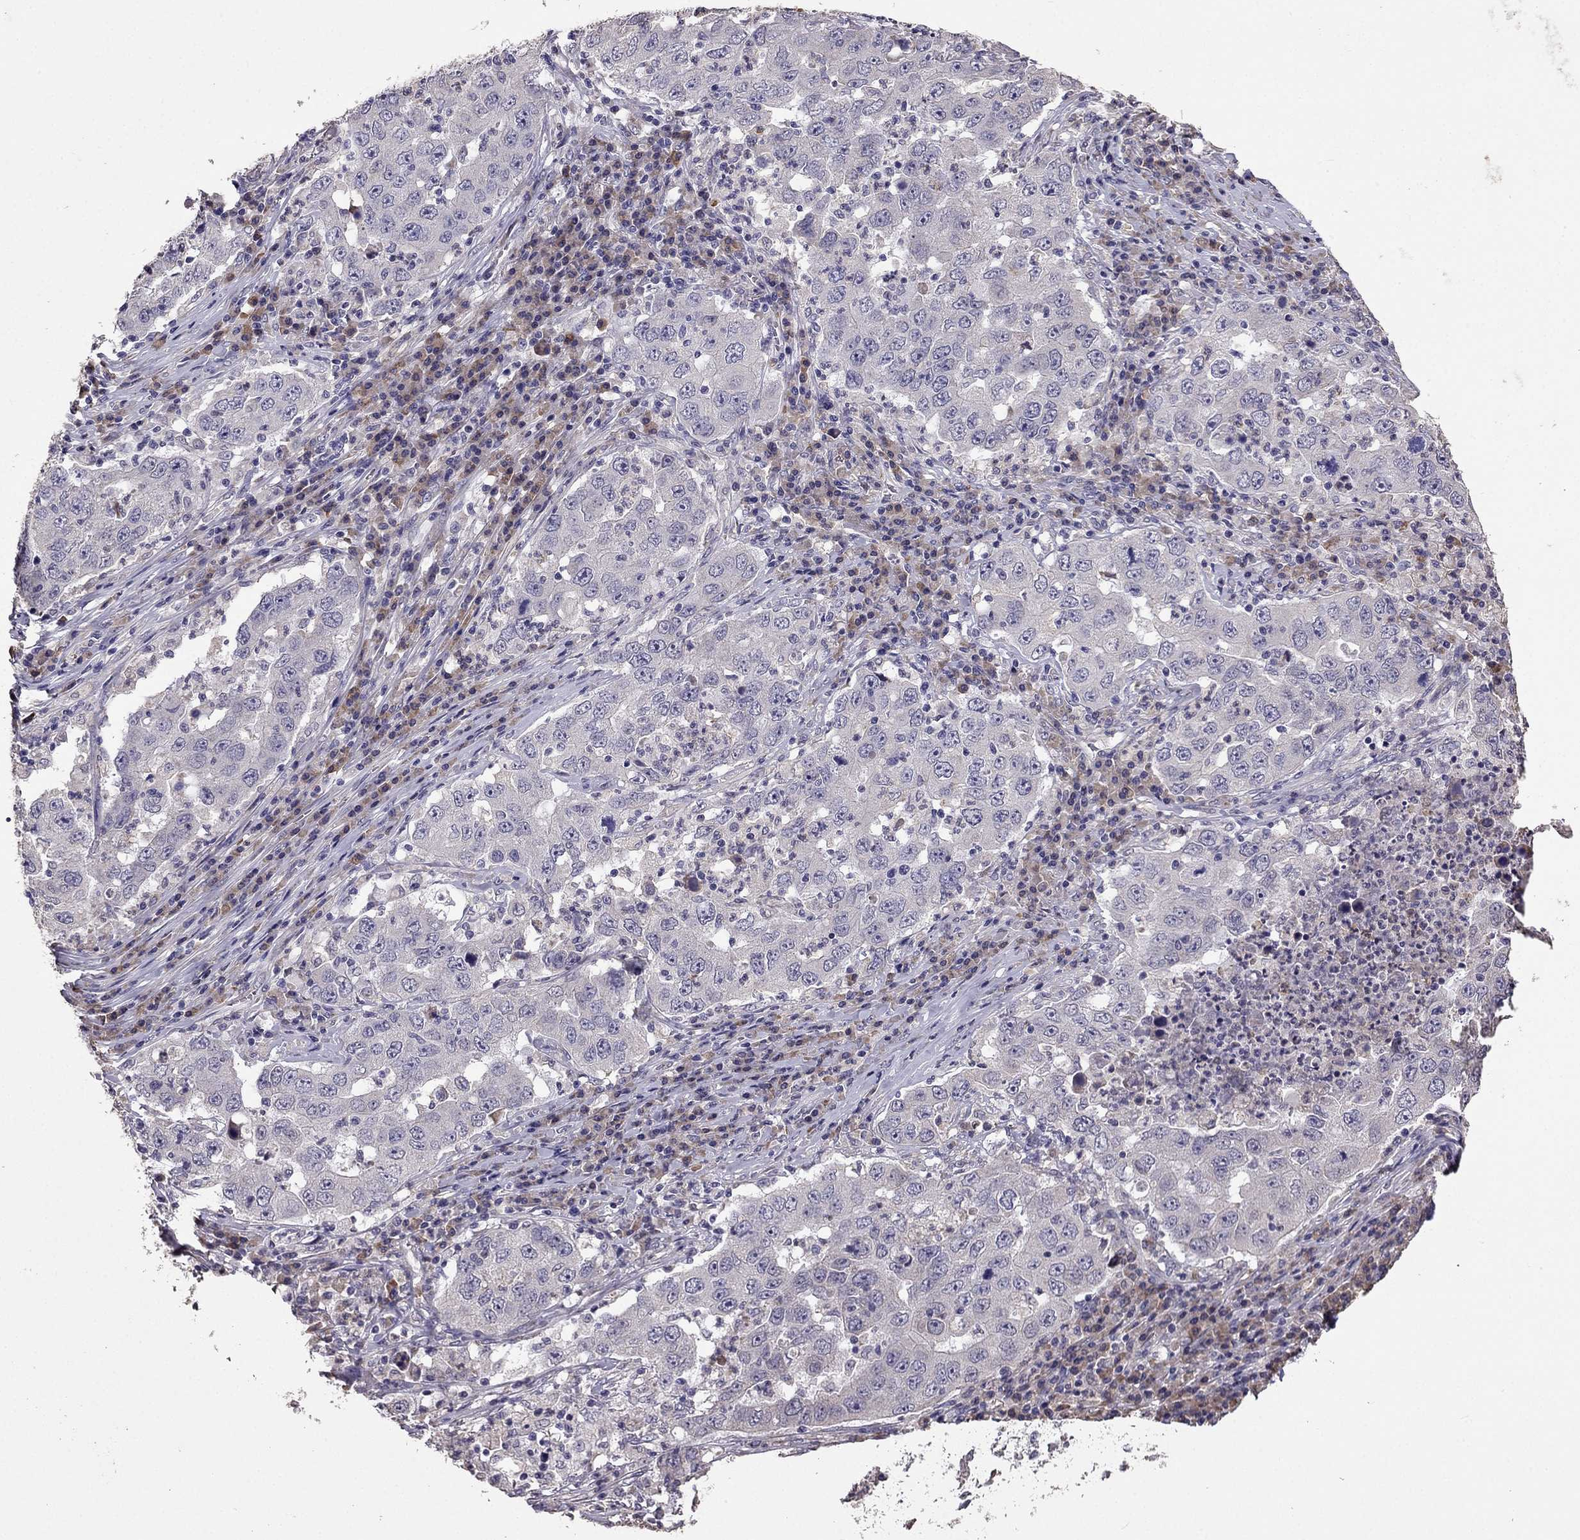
{"staining": {"intensity": "negative", "quantity": "none", "location": "none"}, "tissue": "lung cancer", "cell_type": "Tumor cells", "image_type": "cancer", "snomed": [{"axis": "morphology", "description": "Adenocarcinoma, NOS"}, {"axis": "topography", "description": "Lung"}], "caption": "Tumor cells are negative for protein expression in human lung cancer (adenocarcinoma).", "gene": "CDH9", "patient": {"sex": "male", "age": 73}}